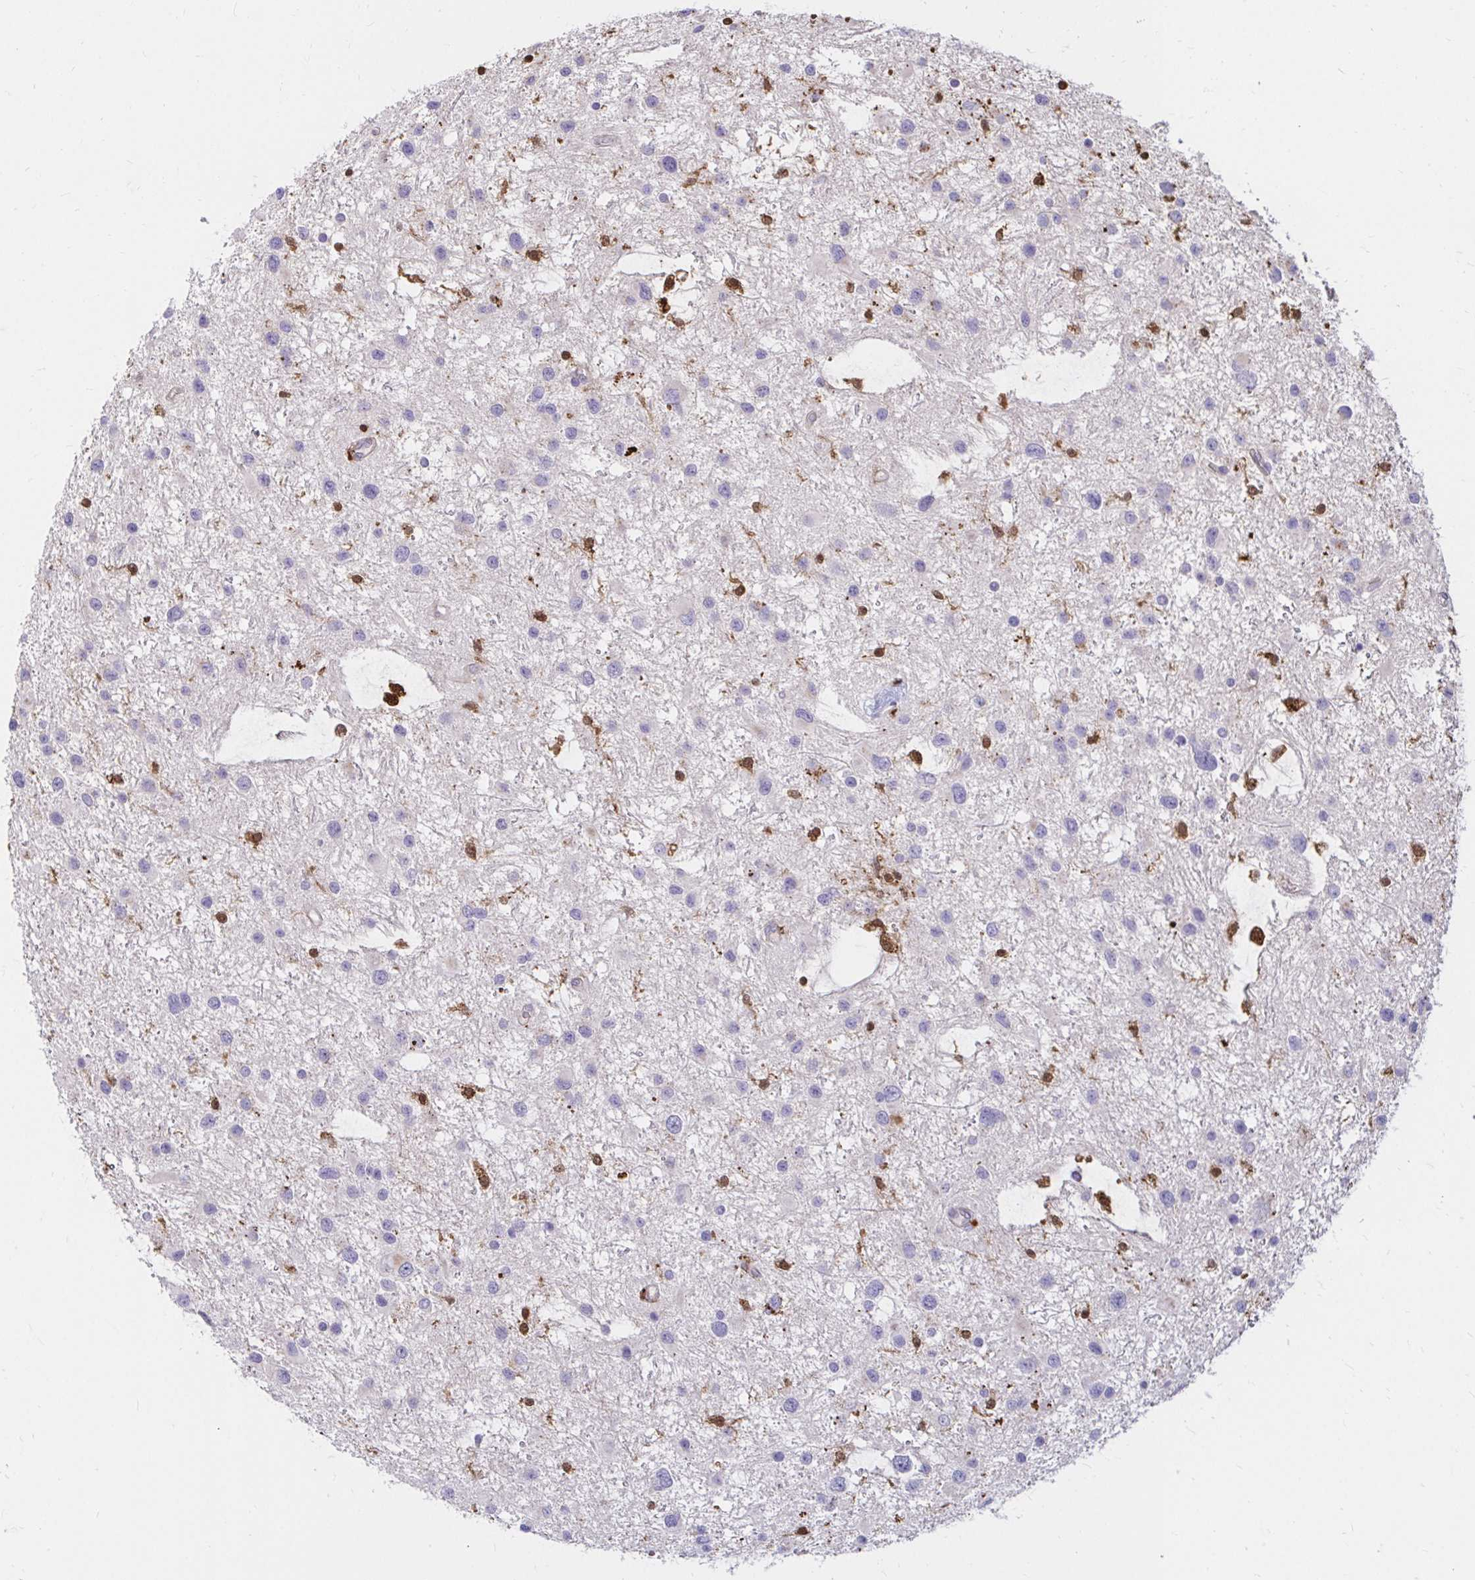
{"staining": {"intensity": "negative", "quantity": "none", "location": "none"}, "tissue": "glioma", "cell_type": "Tumor cells", "image_type": "cancer", "snomed": [{"axis": "morphology", "description": "Glioma, malignant, Low grade"}, {"axis": "topography", "description": "Brain"}], "caption": "Human low-grade glioma (malignant) stained for a protein using IHC demonstrates no staining in tumor cells.", "gene": "PYCARD", "patient": {"sex": "female", "age": 32}}